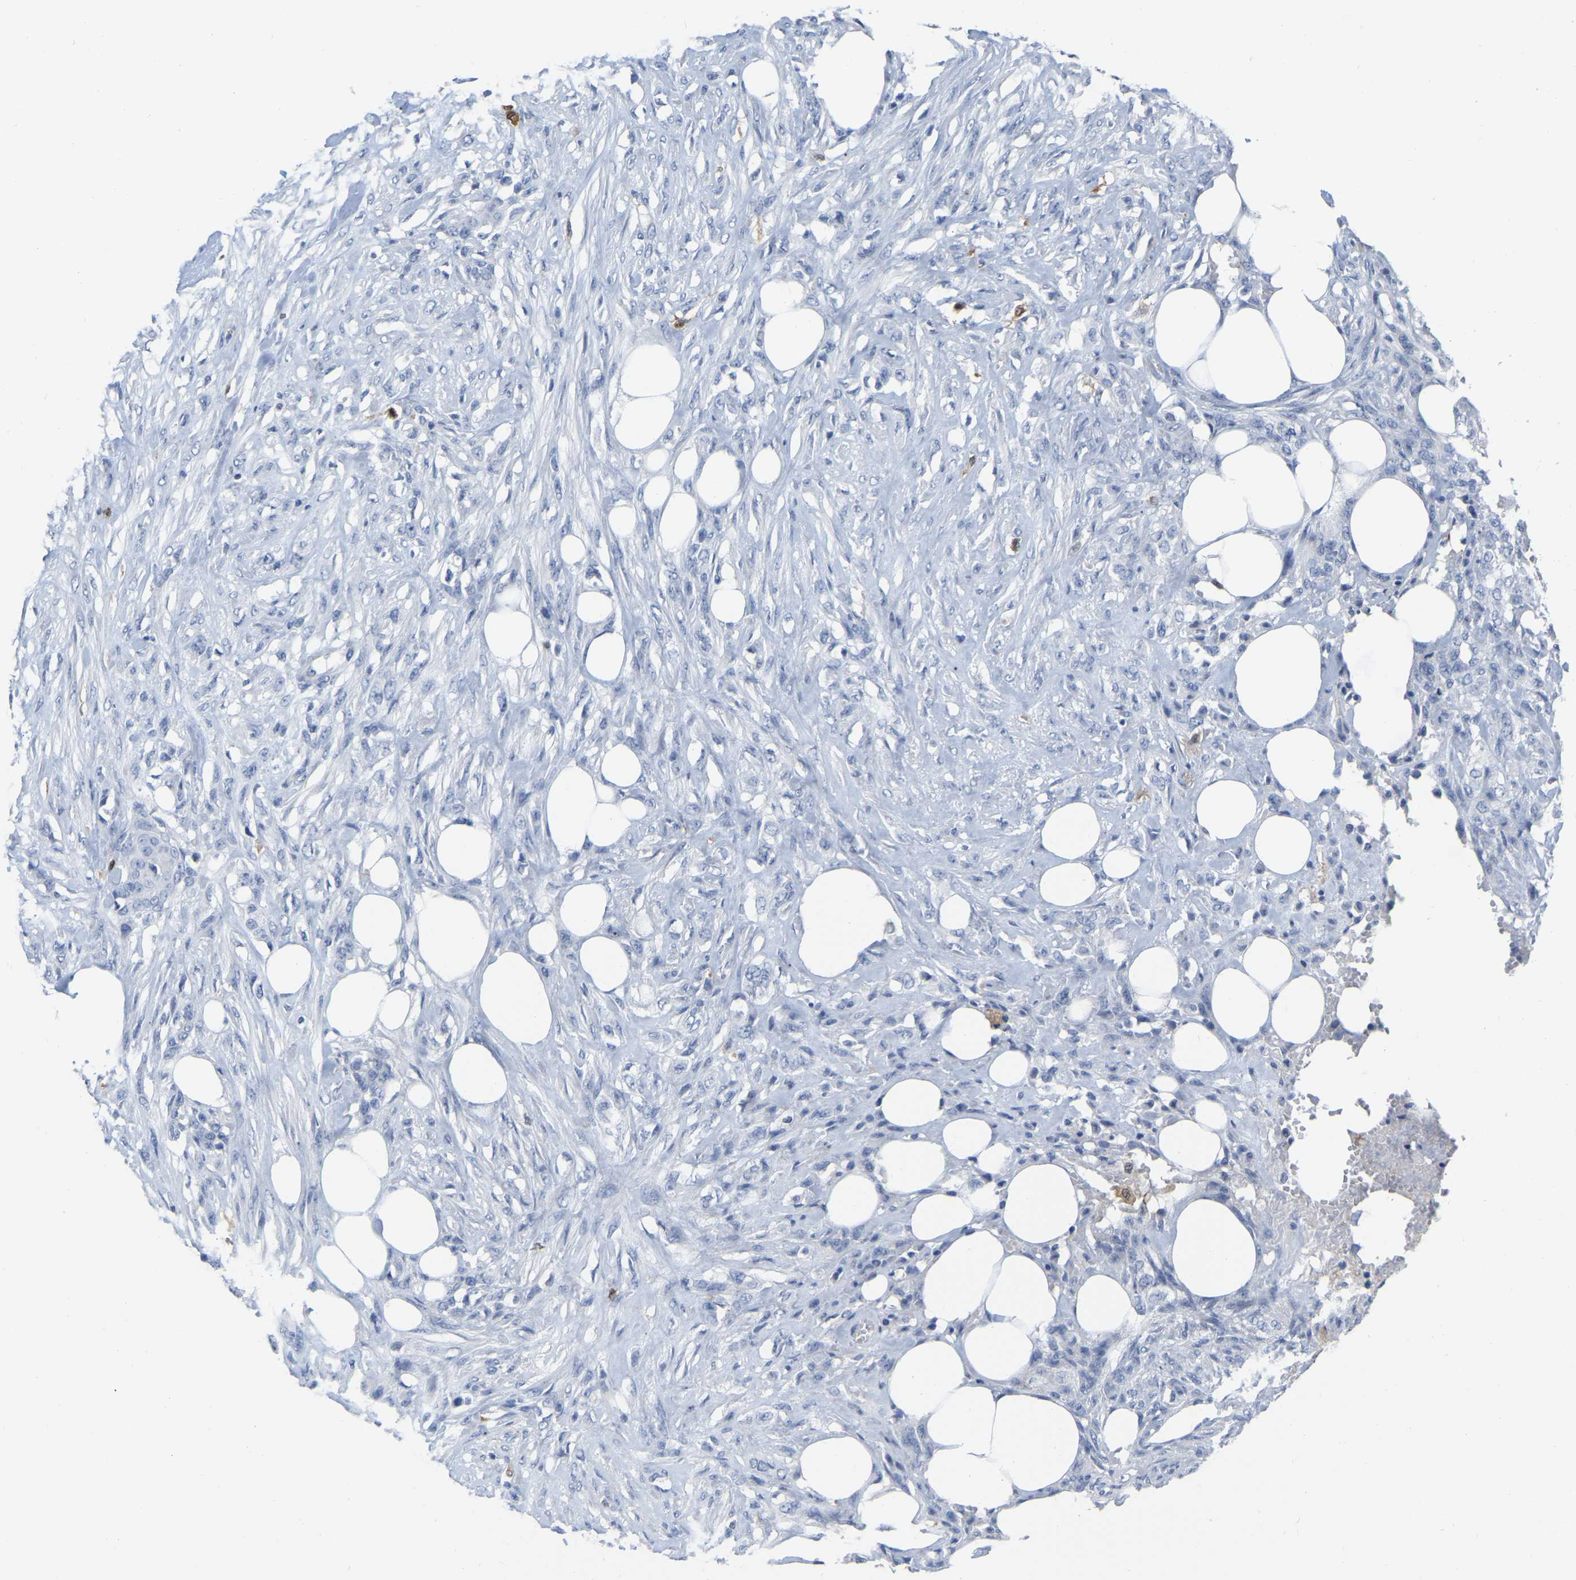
{"staining": {"intensity": "negative", "quantity": "none", "location": "none"}, "tissue": "skin cancer", "cell_type": "Tumor cells", "image_type": "cancer", "snomed": [{"axis": "morphology", "description": "Squamous cell carcinoma, NOS"}, {"axis": "topography", "description": "Skin"}], "caption": "This is an immunohistochemistry (IHC) micrograph of human skin cancer. There is no staining in tumor cells.", "gene": "ULBP2", "patient": {"sex": "female", "age": 59}}